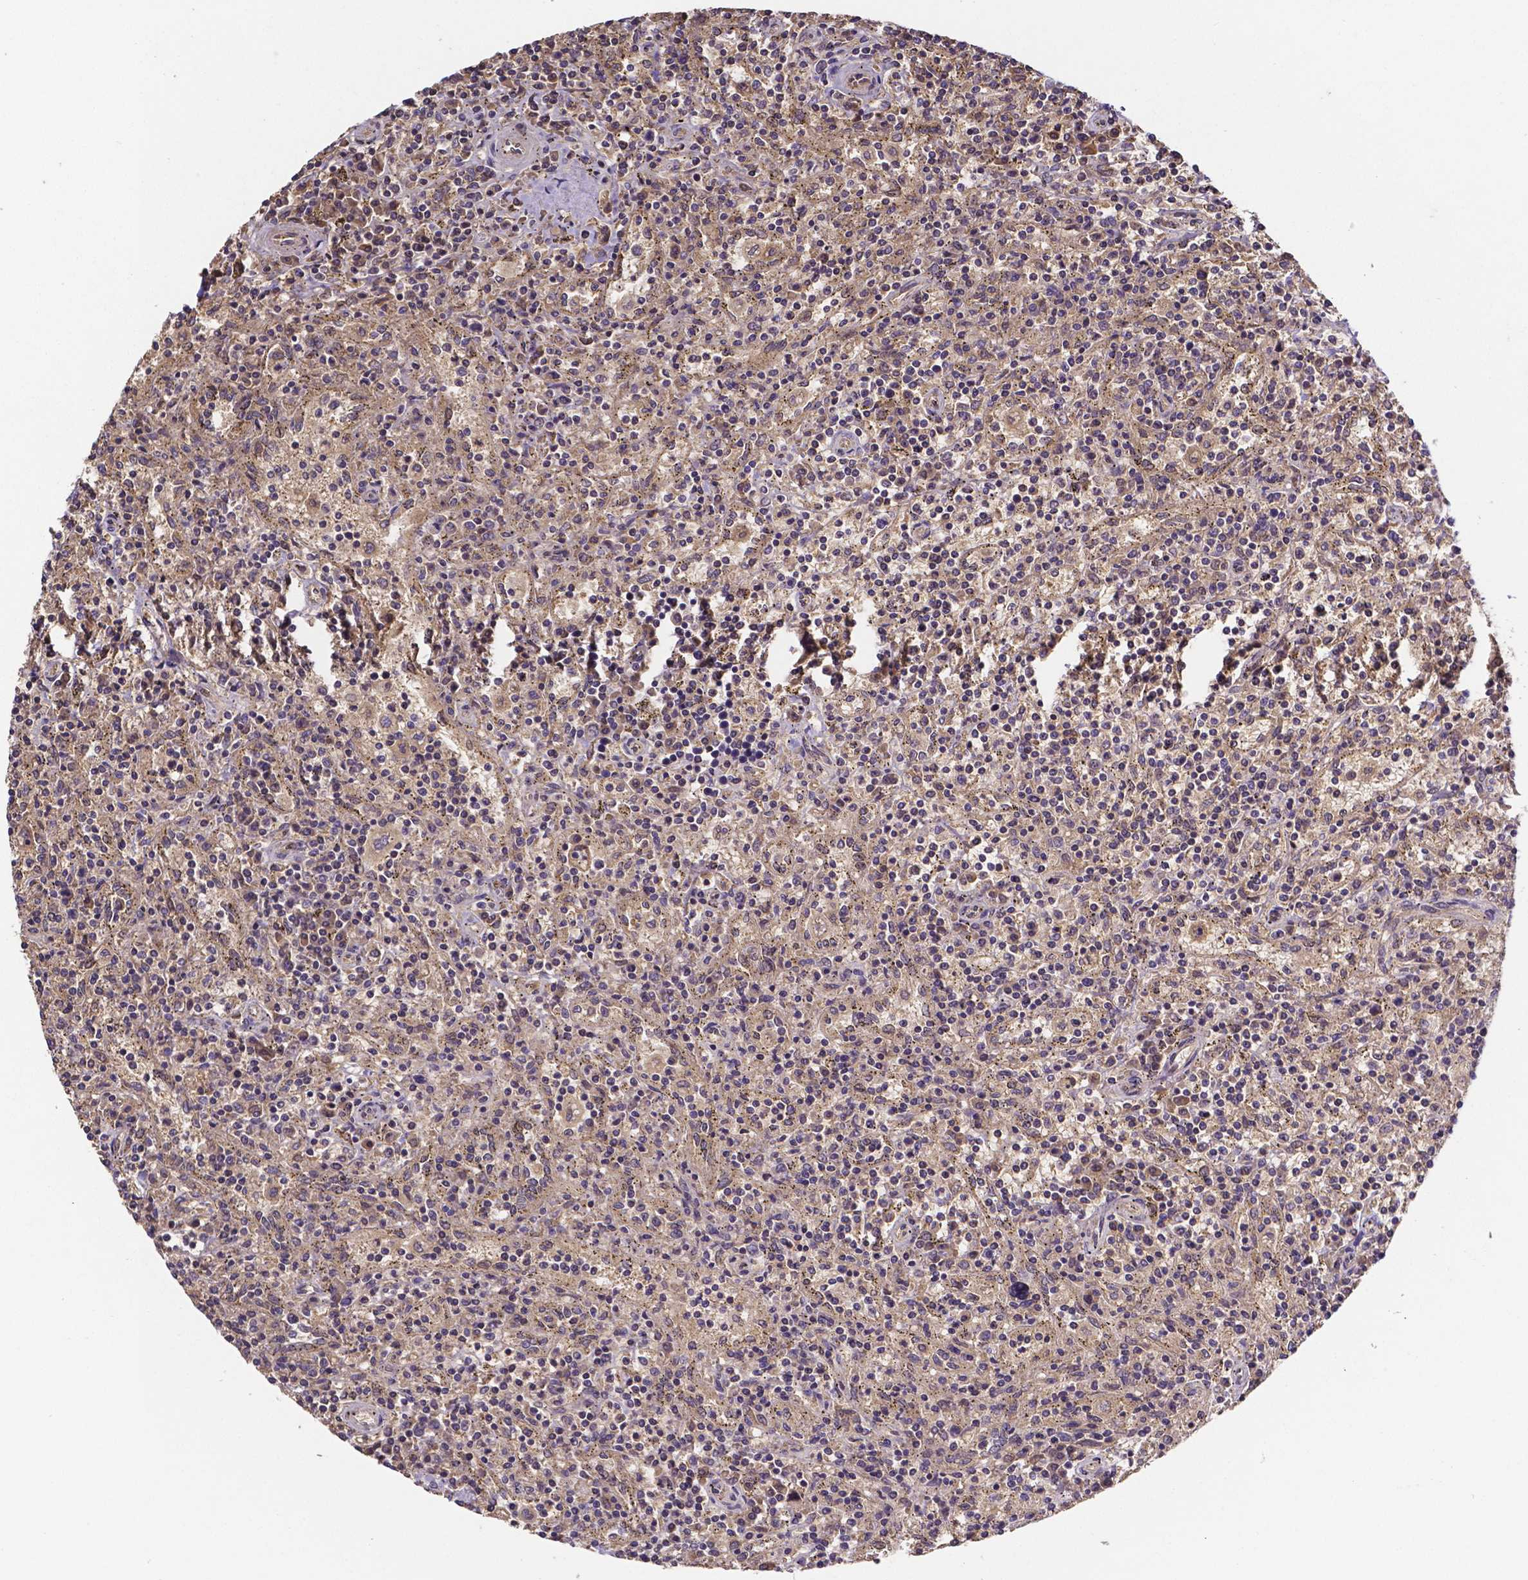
{"staining": {"intensity": "negative", "quantity": "none", "location": "none"}, "tissue": "lymphoma", "cell_type": "Tumor cells", "image_type": "cancer", "snomed": [{"axis": "morphology", "description": "Malignant lymphoma, non-Hodgkin's type, Low grade"}, {"axis": "topography", "description": "Spleen"}], "caption": "IHC of low-grade malignant lymphoma, non-Hodgkin's type displays no expression in tumor cells. The staining was performed using DAB to visualize the protein expression in brown, while the nuclei were stained in blue with hematoxylin (Magnification: 20x).", "gene": "RNF123", "patient": {"sex": "male", "age": 62}}